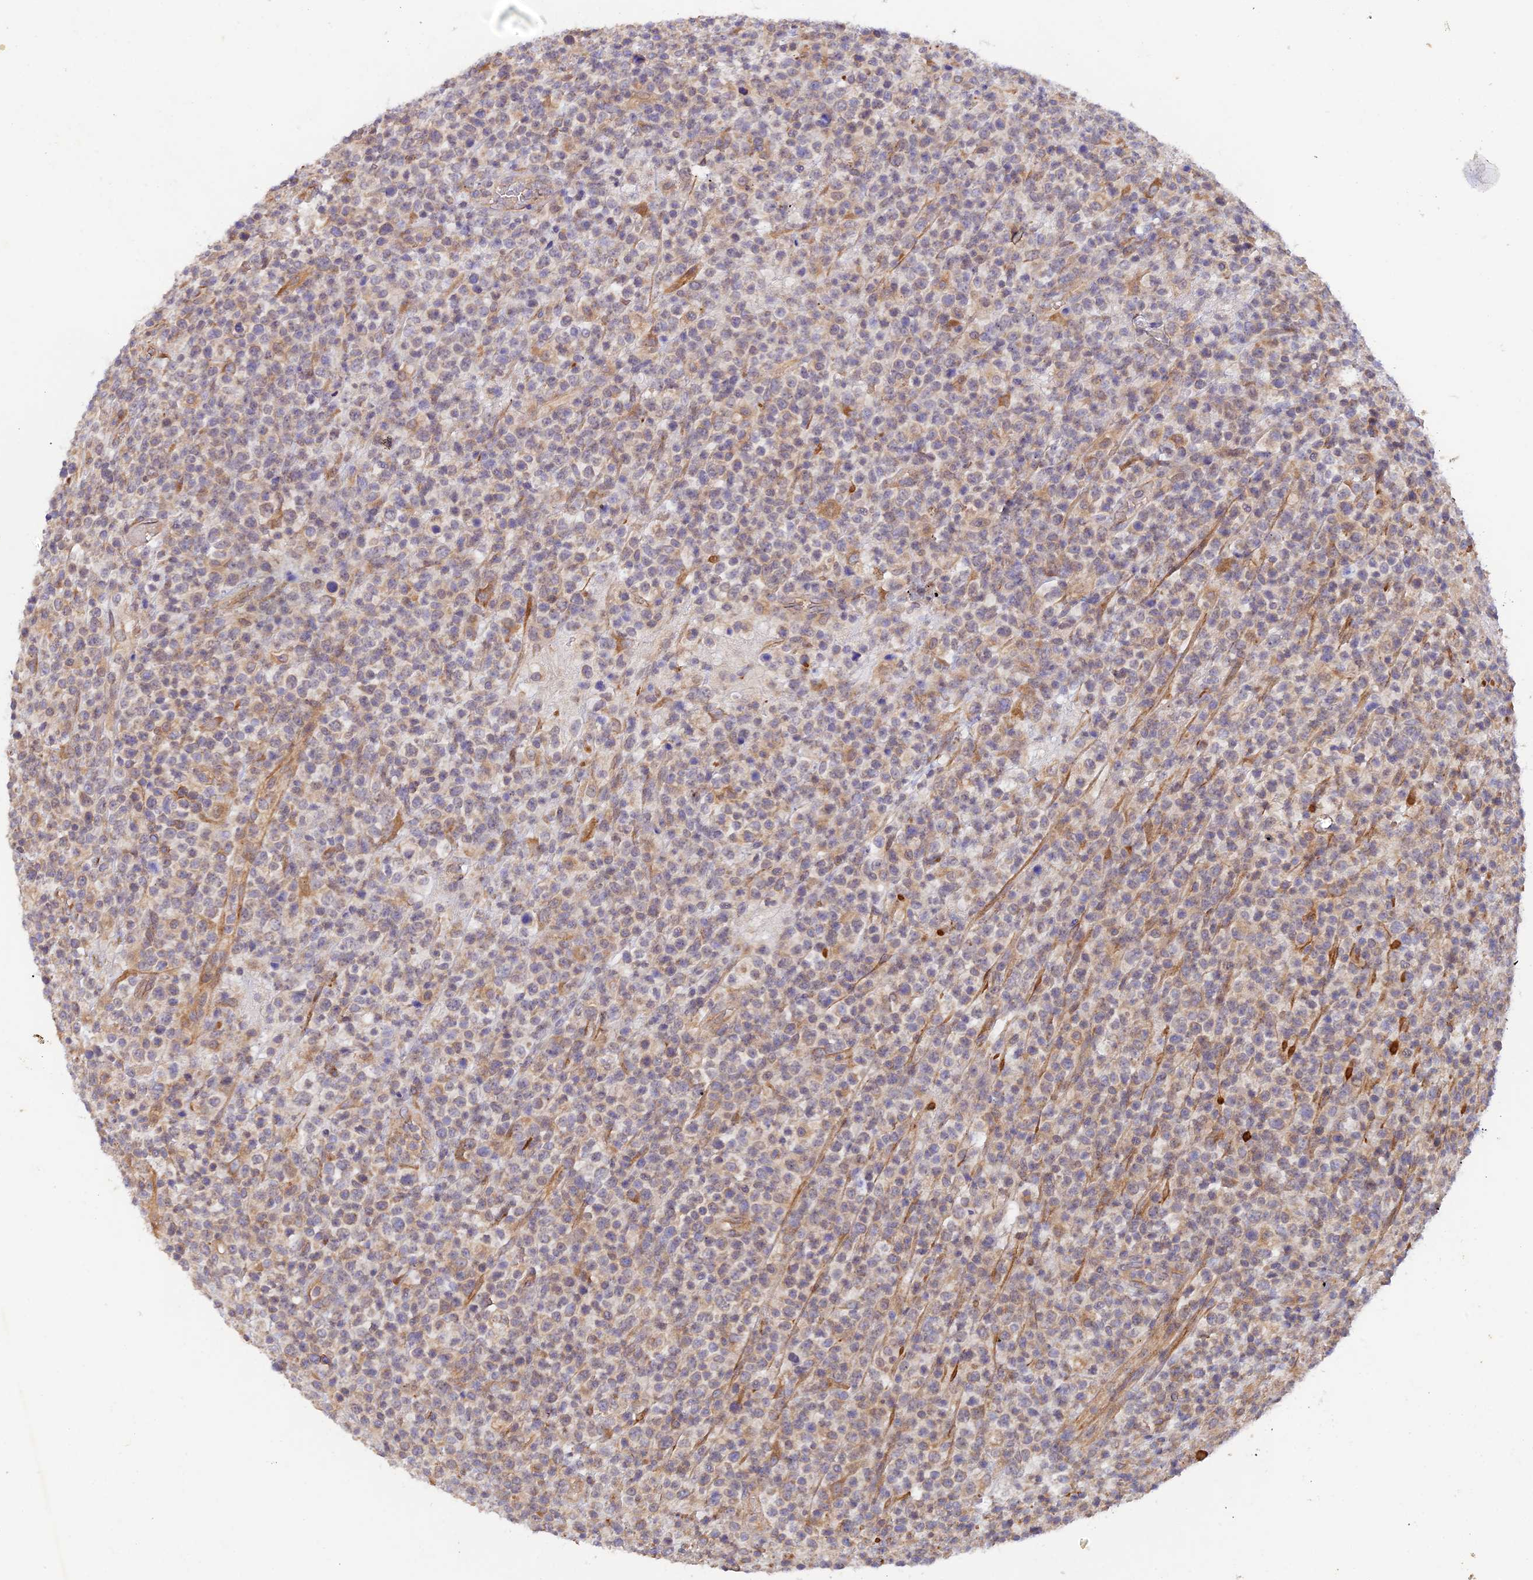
{"staining": {"intensity": "weak", "quantity": "25%-75%", "location": "cytoplasmic/membranous"}, "tissue": "lymphoma", "cell_type": "Tumor cells", "image_type": "cancer", "snomed": [{"axis": "morphology", "description": "Malignant lymphoma, non-Hodgkin's type, High grade"}, {"axis": "topography", "description": "Colon"}], "caption": "About 25%-75% of tumor cells in malignant lymphoma, non-Hodgkin's type (high-grade) display weak cytoplasmic/membranous protein staining as visualized by brown immunohistochemical staining.", "gene": "MYO9A", "patient": {"sex": "female", "age": 53}}